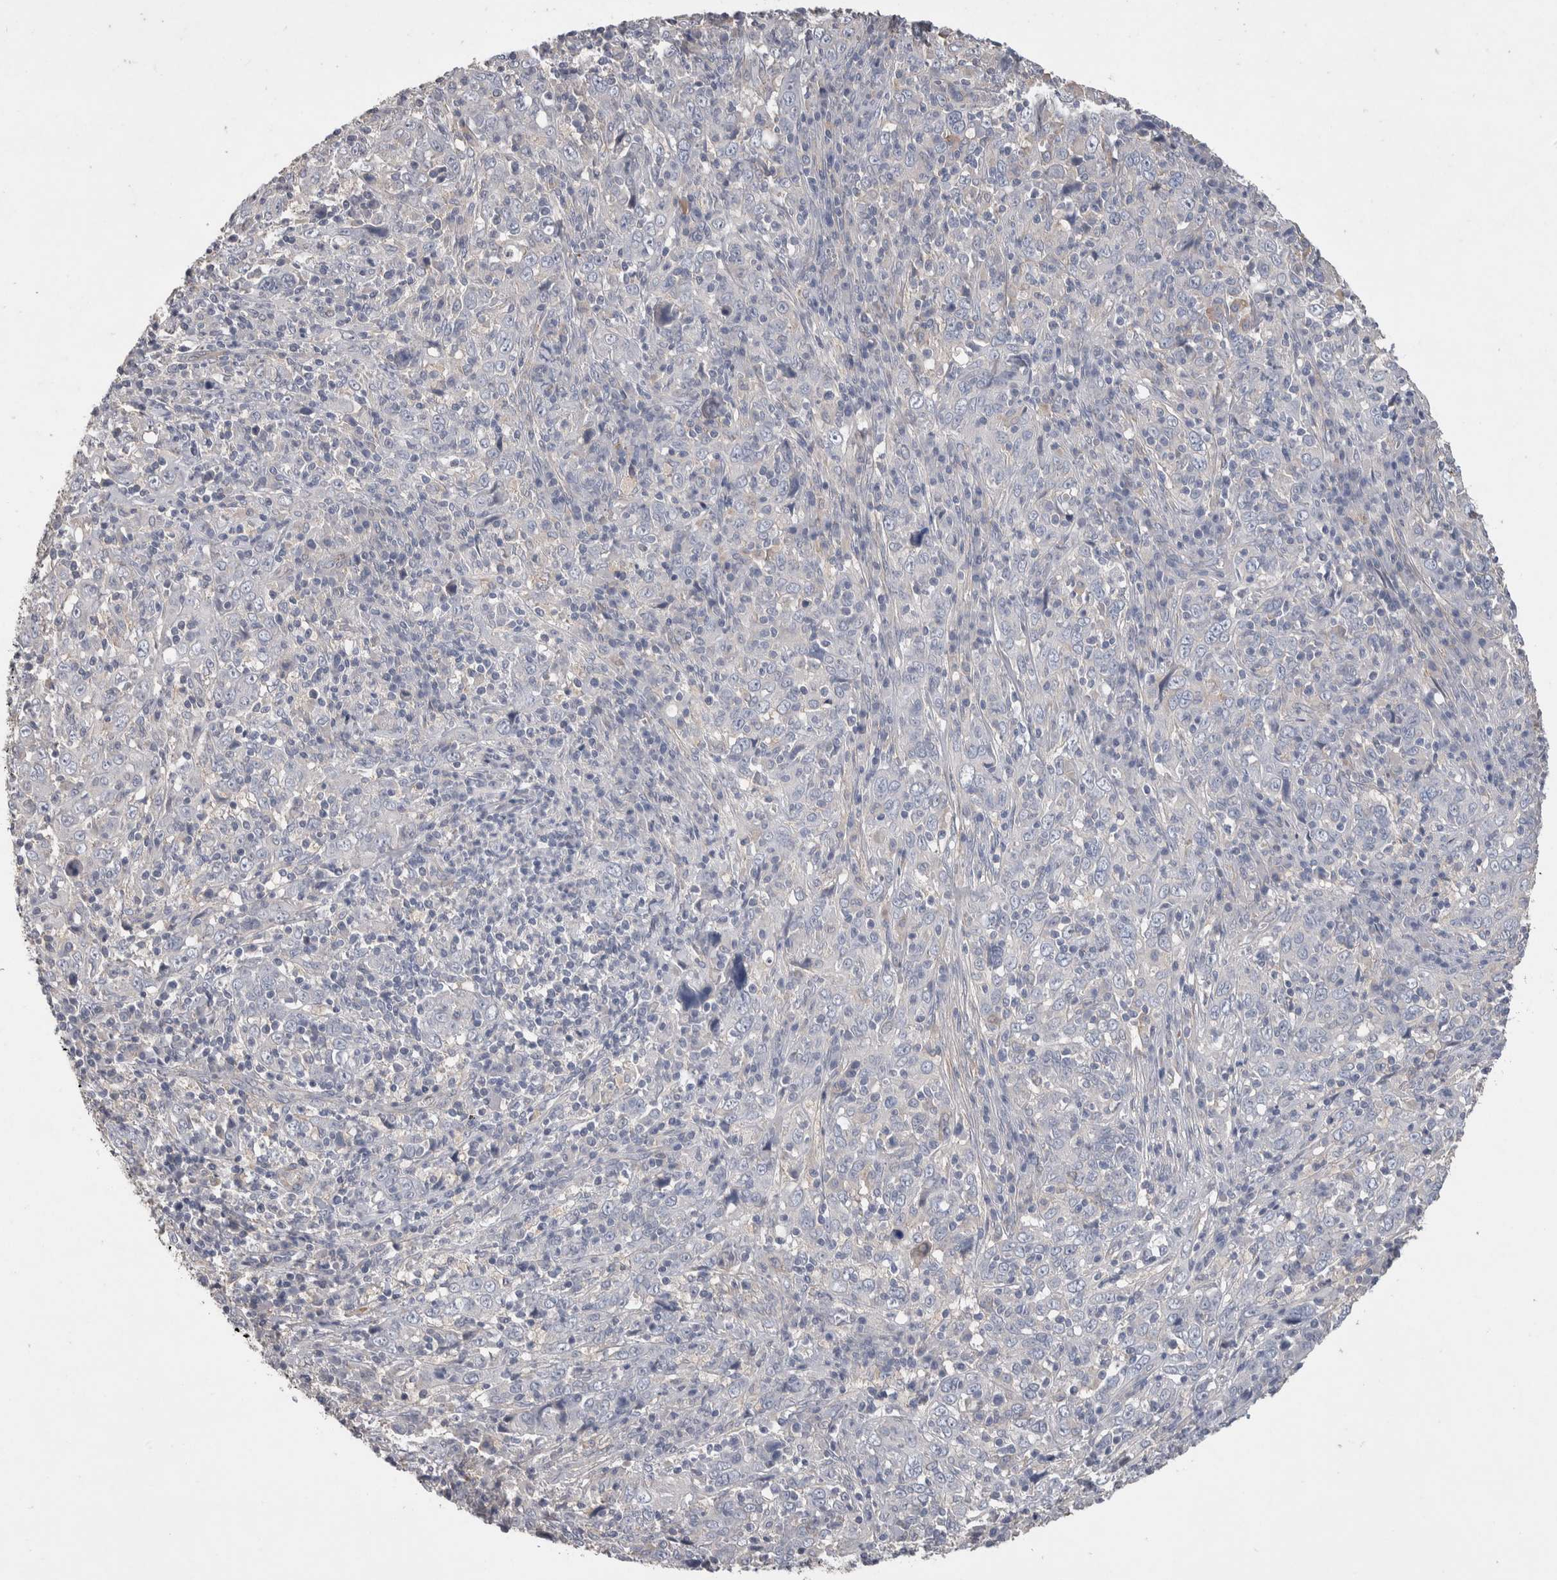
{"staining": {"intensity": "negative", "quantity": "none", "location": "none"}, "tissue": "cervical cancer", "cell_type": "Tumor cells", "image_type": "cancer", "snomed": [{"axis": "morphology", "description": "Squamous cell carcinoma, NOS"}, {"axis": "topography", "description": "Cervix"}], "caption": "An IHC histopathology image of cervical cancer is shown. There is no staining in tumor cells of cervical cancer.", "gene": "GCNA", "patient": {"sex": "female", "age": 46}}